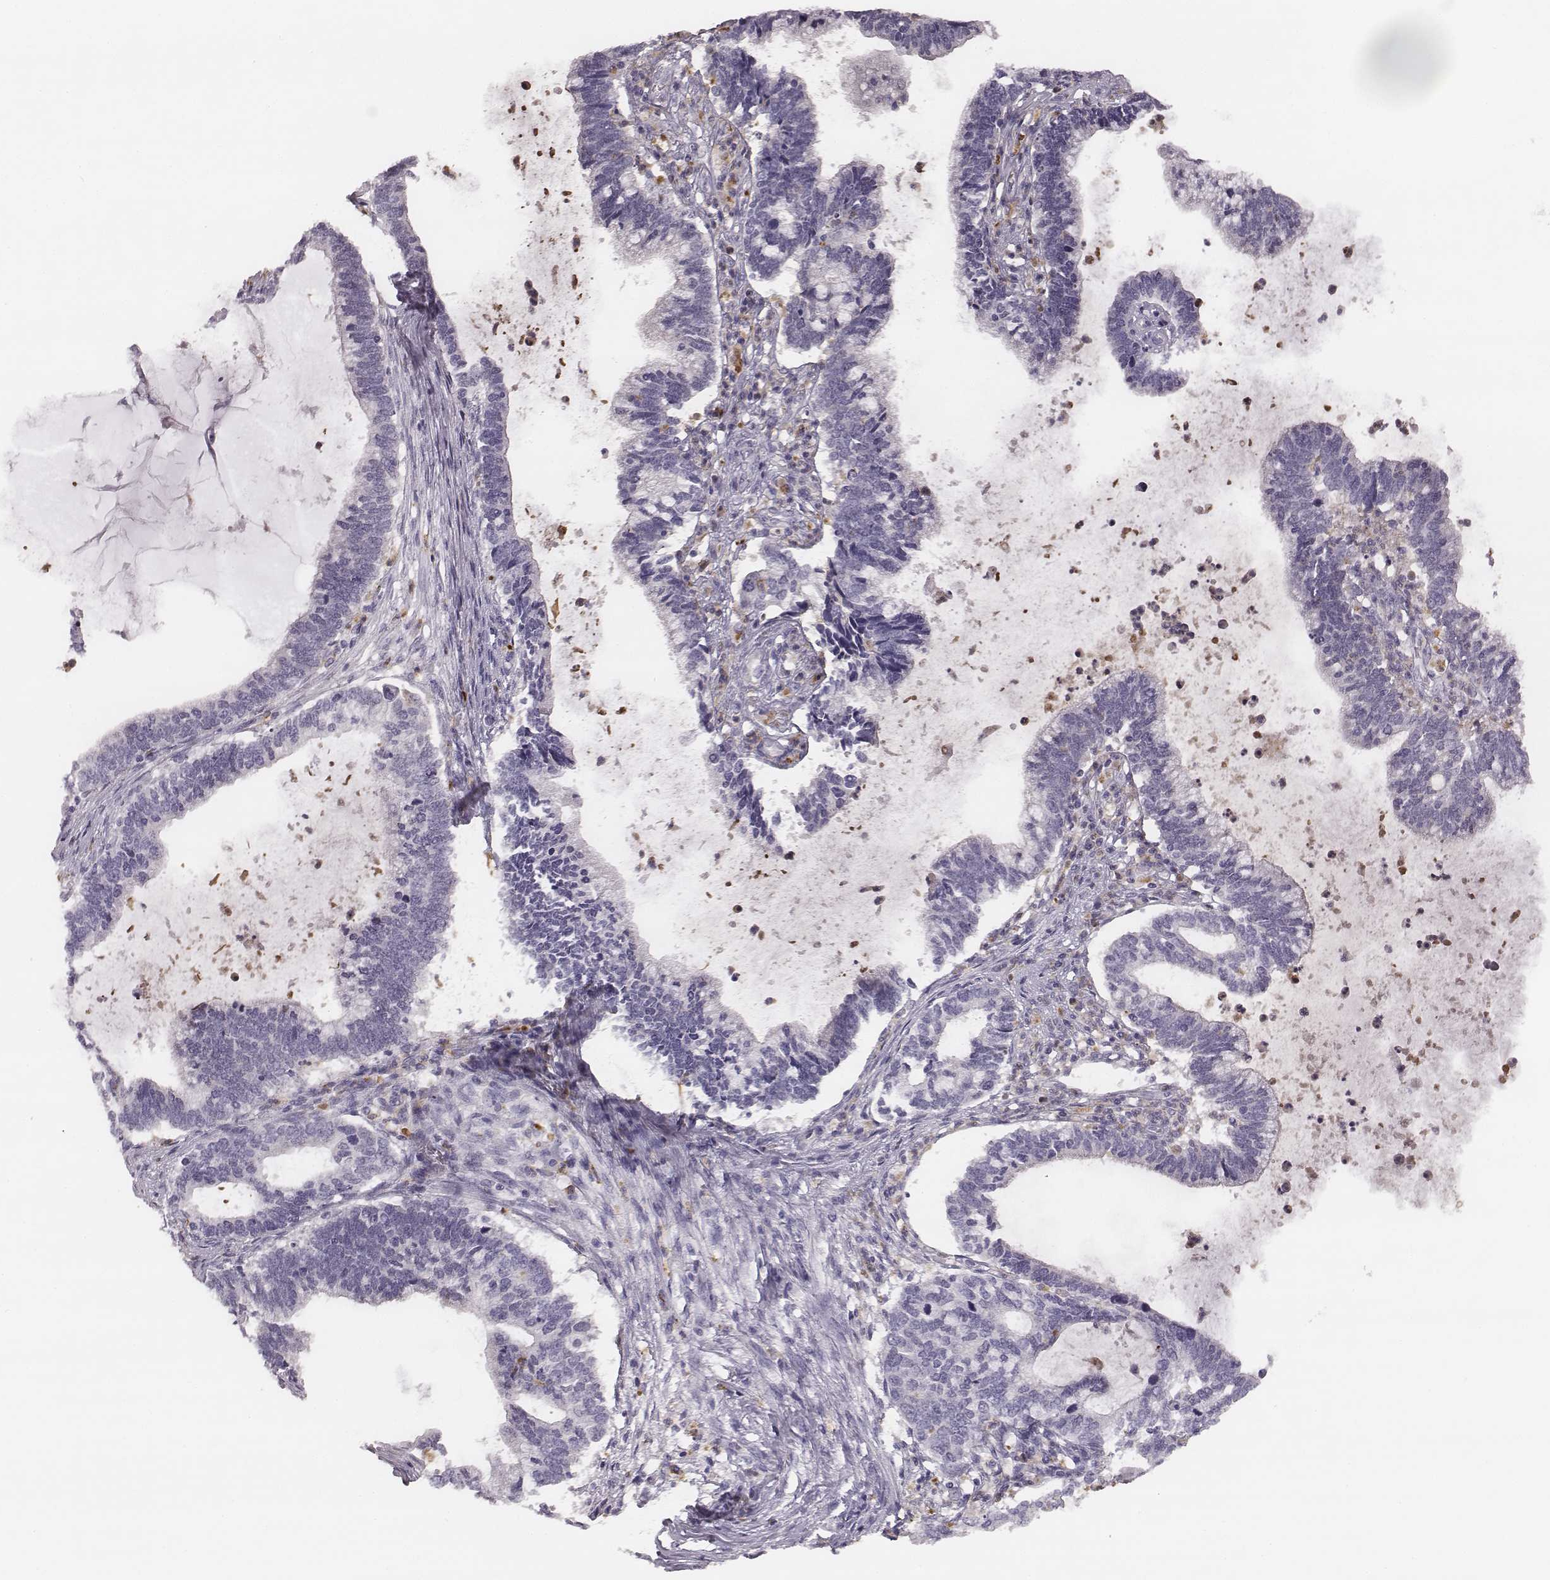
{"staining": {"intensity": "negative", "quantity": "none", "location": "none"}, "tissue": "cervical cancer", "cell_type": "Tumor cells", "image_type": "cancer", "snomed": [{"axis": "morphology", "description": "Adenocarcinoma, NOS"}, {"axis": "topography", "description": "Cervix"}], "caption": "A high-resolution histopathology image shows IHC staining of cervical cancer, which demonstrates no significant staining in tumor cells. (Immunohistochemistry, brightfield microscopy, high magnification).", "gene": "KCNJ12", "patient": {"sex": "female", "age": 42}}